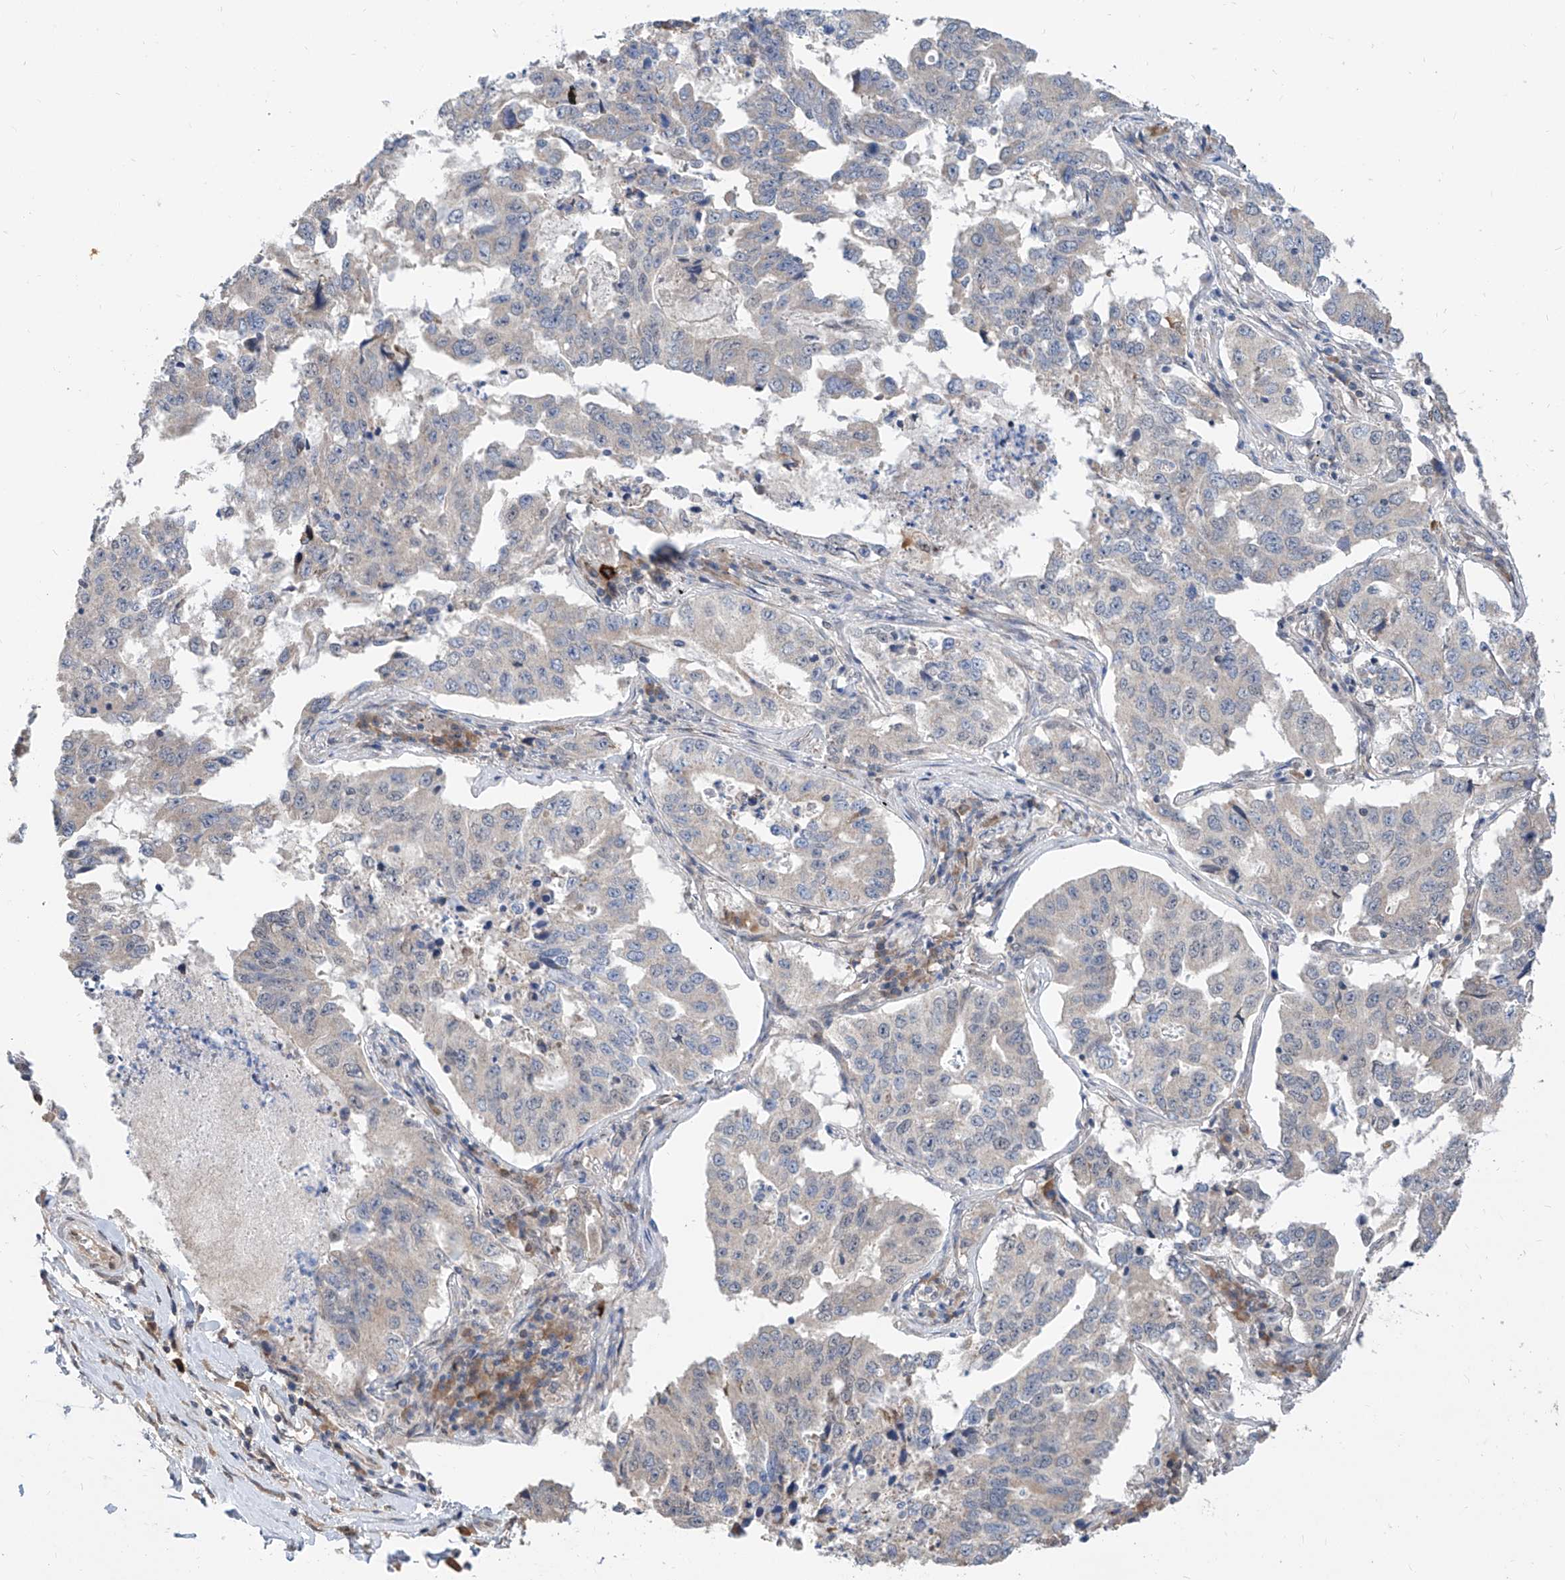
{"staining": {"intensity": "negative", "quantity": "none", "location": "none"}, "tissue": "lung cancer", "cell_type": "Tumor cells", "image_type": "cancer", "snomed": [{"axis": "morphology", "description": "Adenocarcinoma, NOS"}, {"axis": "topography", "description": "Lung"}], "caption": "DAB immunohistochemical staining of human lung adenocarcinoma reveals no significant positivity in tumor cells.", "gene": "CARMIL3", "patient": {"sex": "female", "age": 51}}